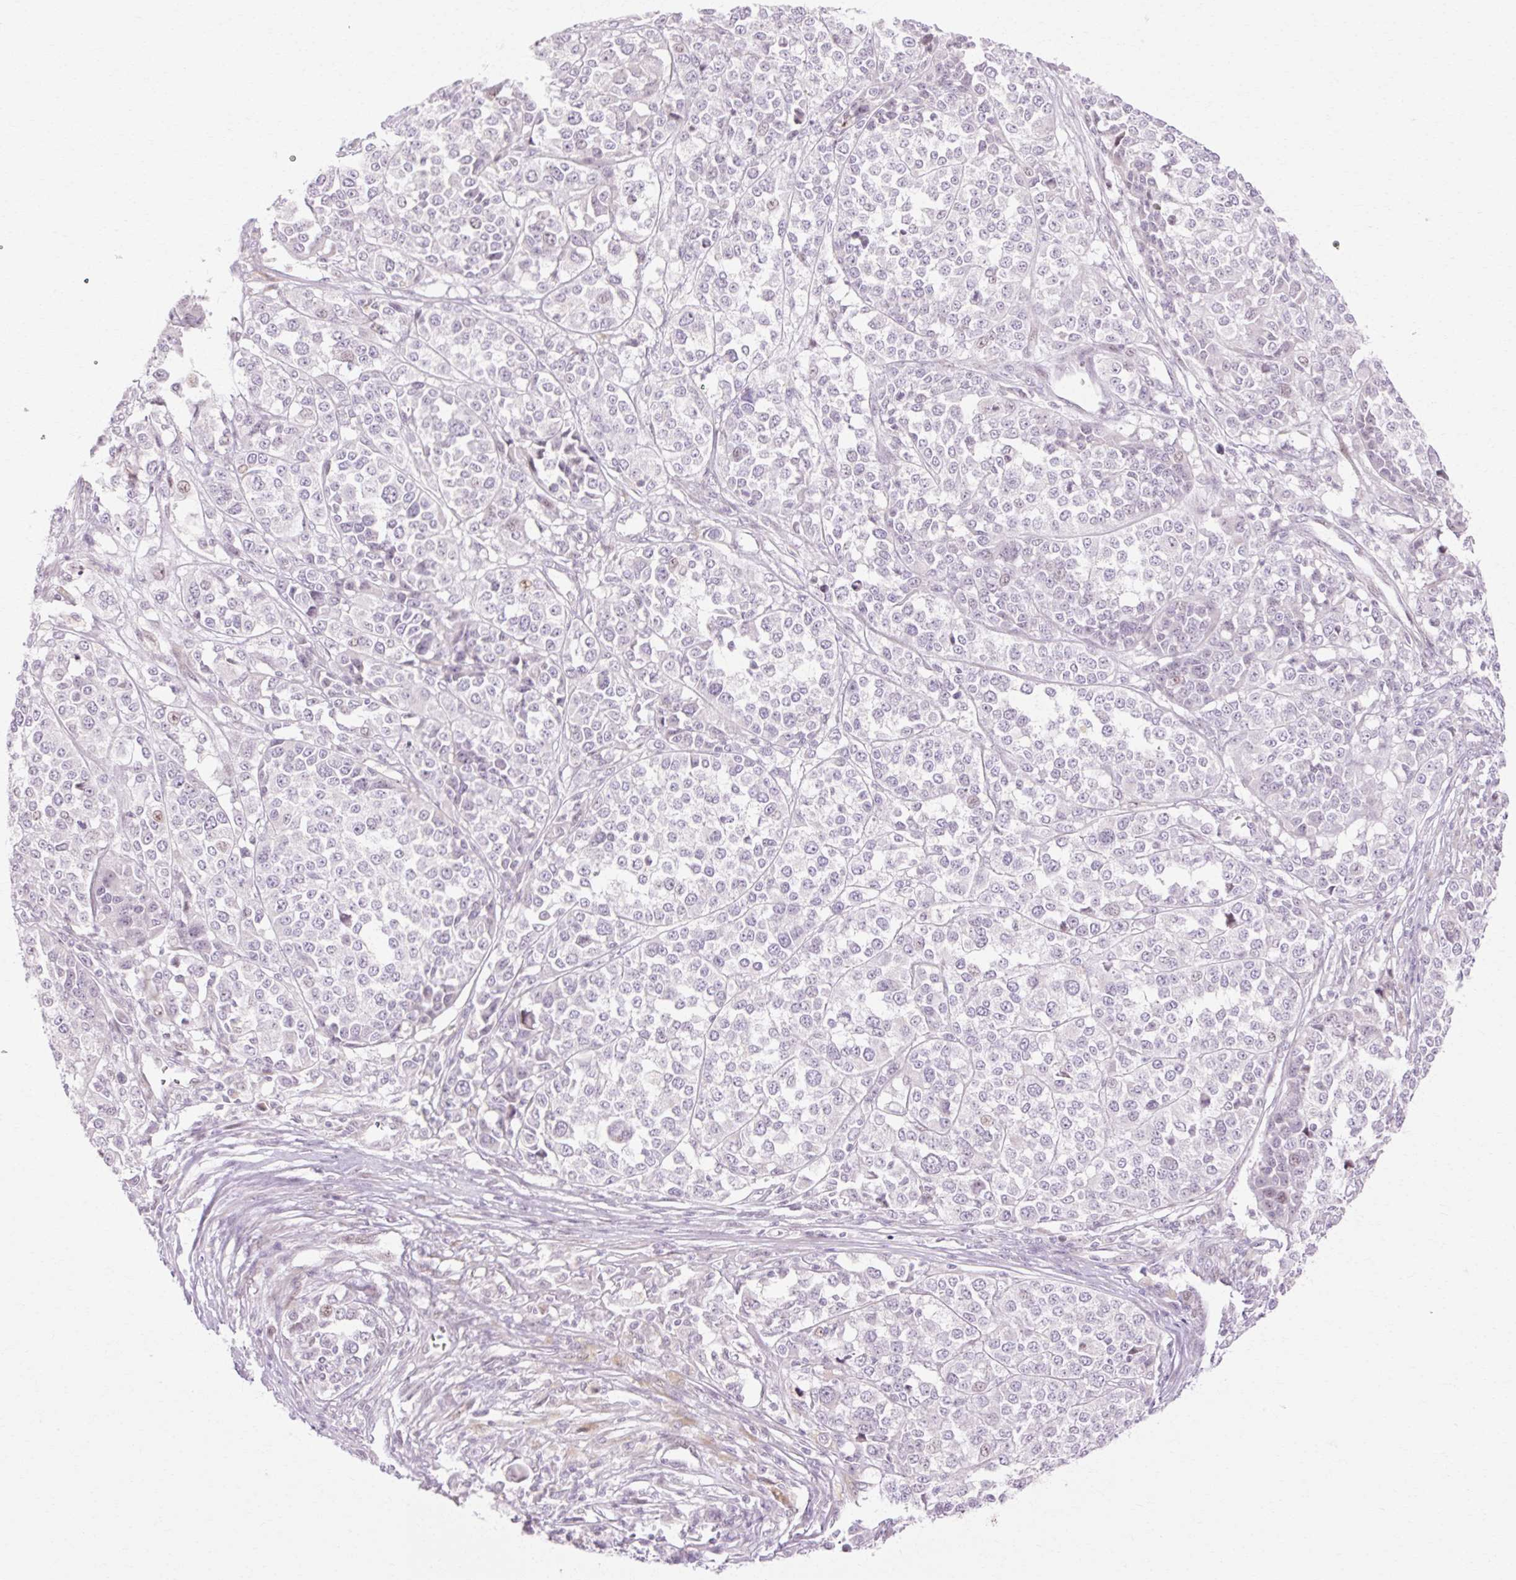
{"staining": {"intensity": "negative", "quantity": "none", "location": "none"}, "tissue": "melanoma", "cell_type": "Tumor cells", "image_type": "cancer", "snomed": [{"axis": "morphology", "description": "Malignant melanoma, Metastatic site"}, {"axis": "topography", "description": "Lymph node"}], "caption": "Tumor cells are negative for protein expression in human melanoma. The staining was performed using DAB (3,3'-diaminobenzidine) to visualize the protein expression in brown, while the nuclei were stained in blue with hematoxylin (Magnification: 20x).", "gene": "C3orf49", "patient": {"sex": "male", "age": 44}}